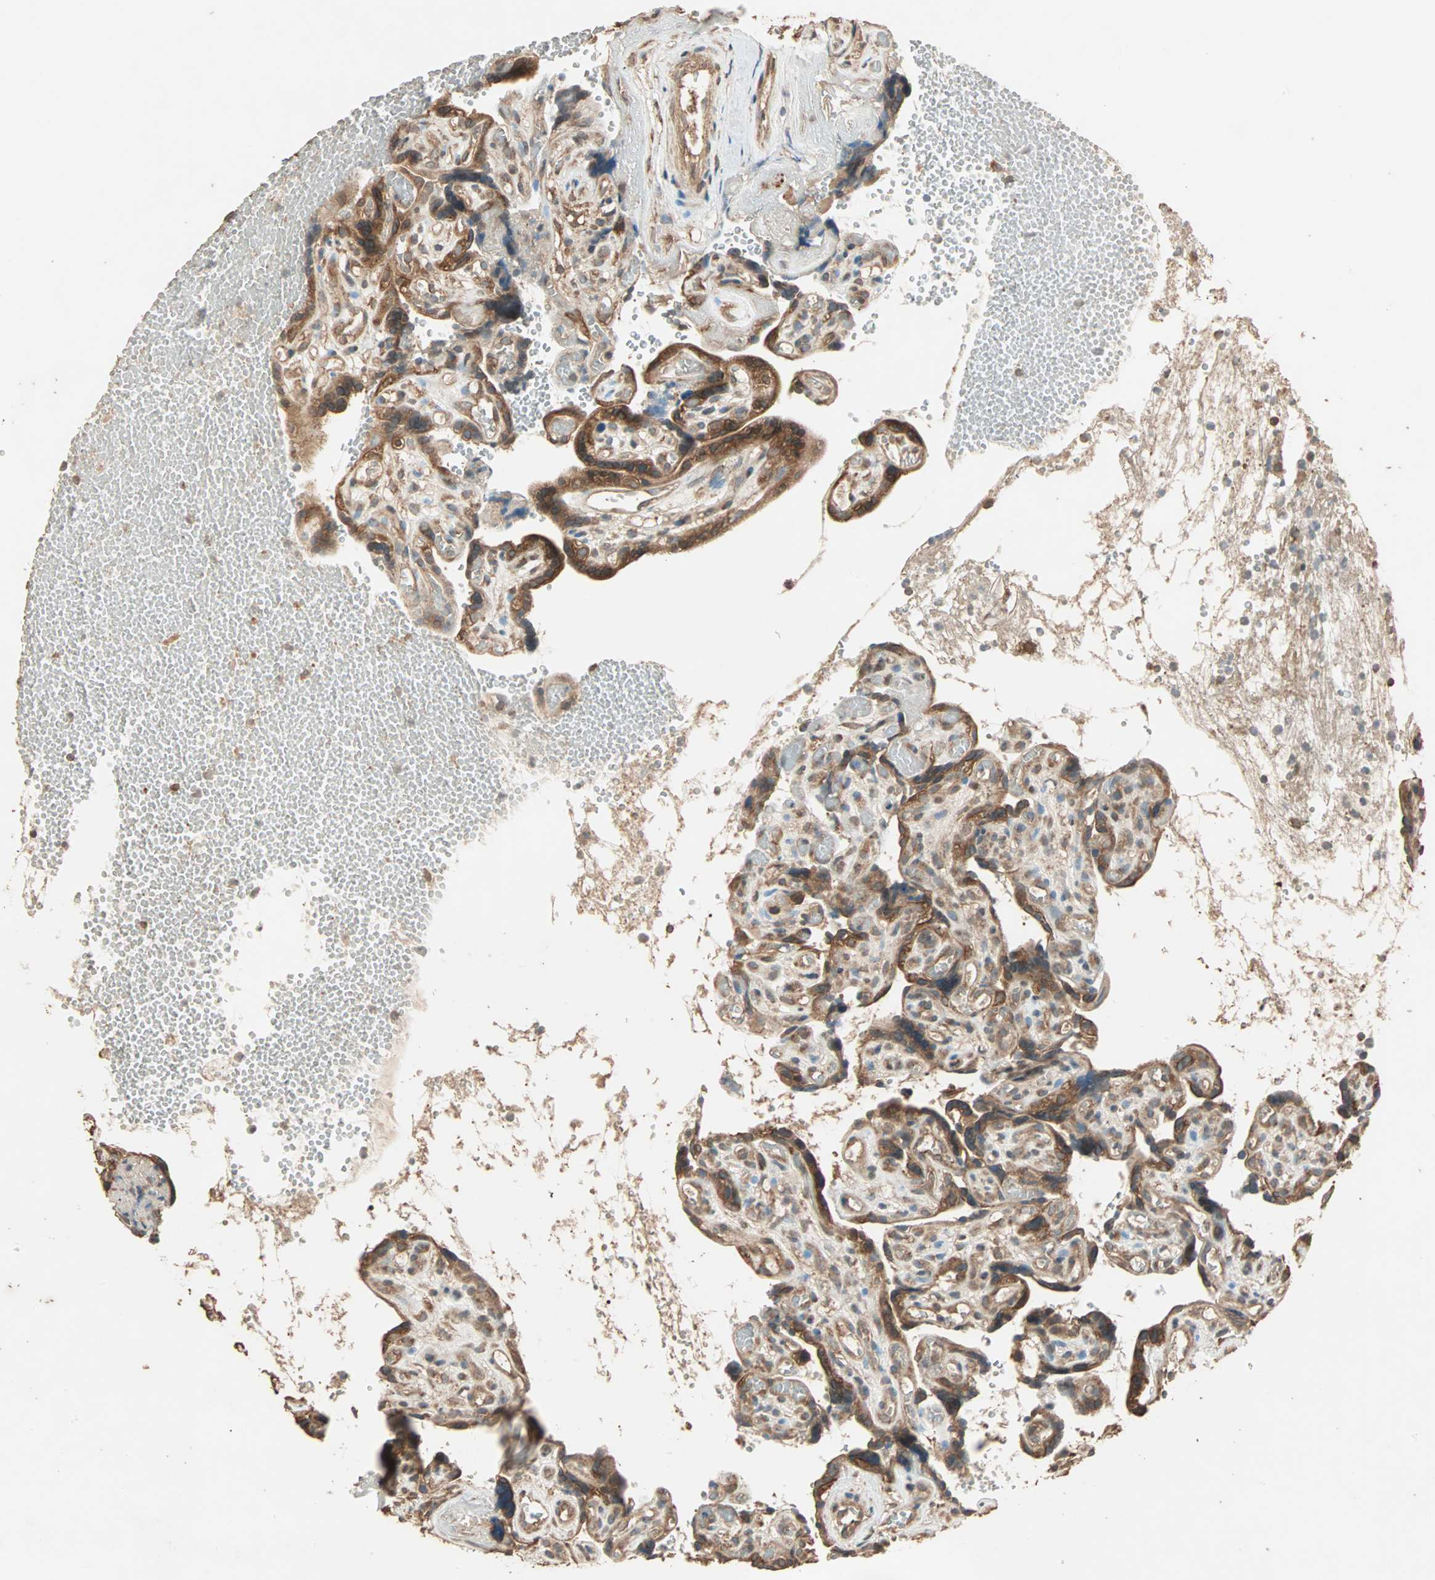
{"staining": {"intensity": "moderate", "quantity": ">75%", "location": "cytoplasmic/membranous"}, "tissue": "placenta", "cell_type": "Decidual cells", "image_type": "normal", "snomed": [{"axis": "morphology", "description": "Normal tissue, NOS"}, {"axis": "topography", "description": "Placenta"}], "caption": "This histopathology image demonstrates immunohistochemistry staining of normal placenta, with medium moderate cytoplasmic/membranous staining in about >75% of decidual cells.", "gene": "EIF4G2", "patient": {"sex": "female", "age": 30}}